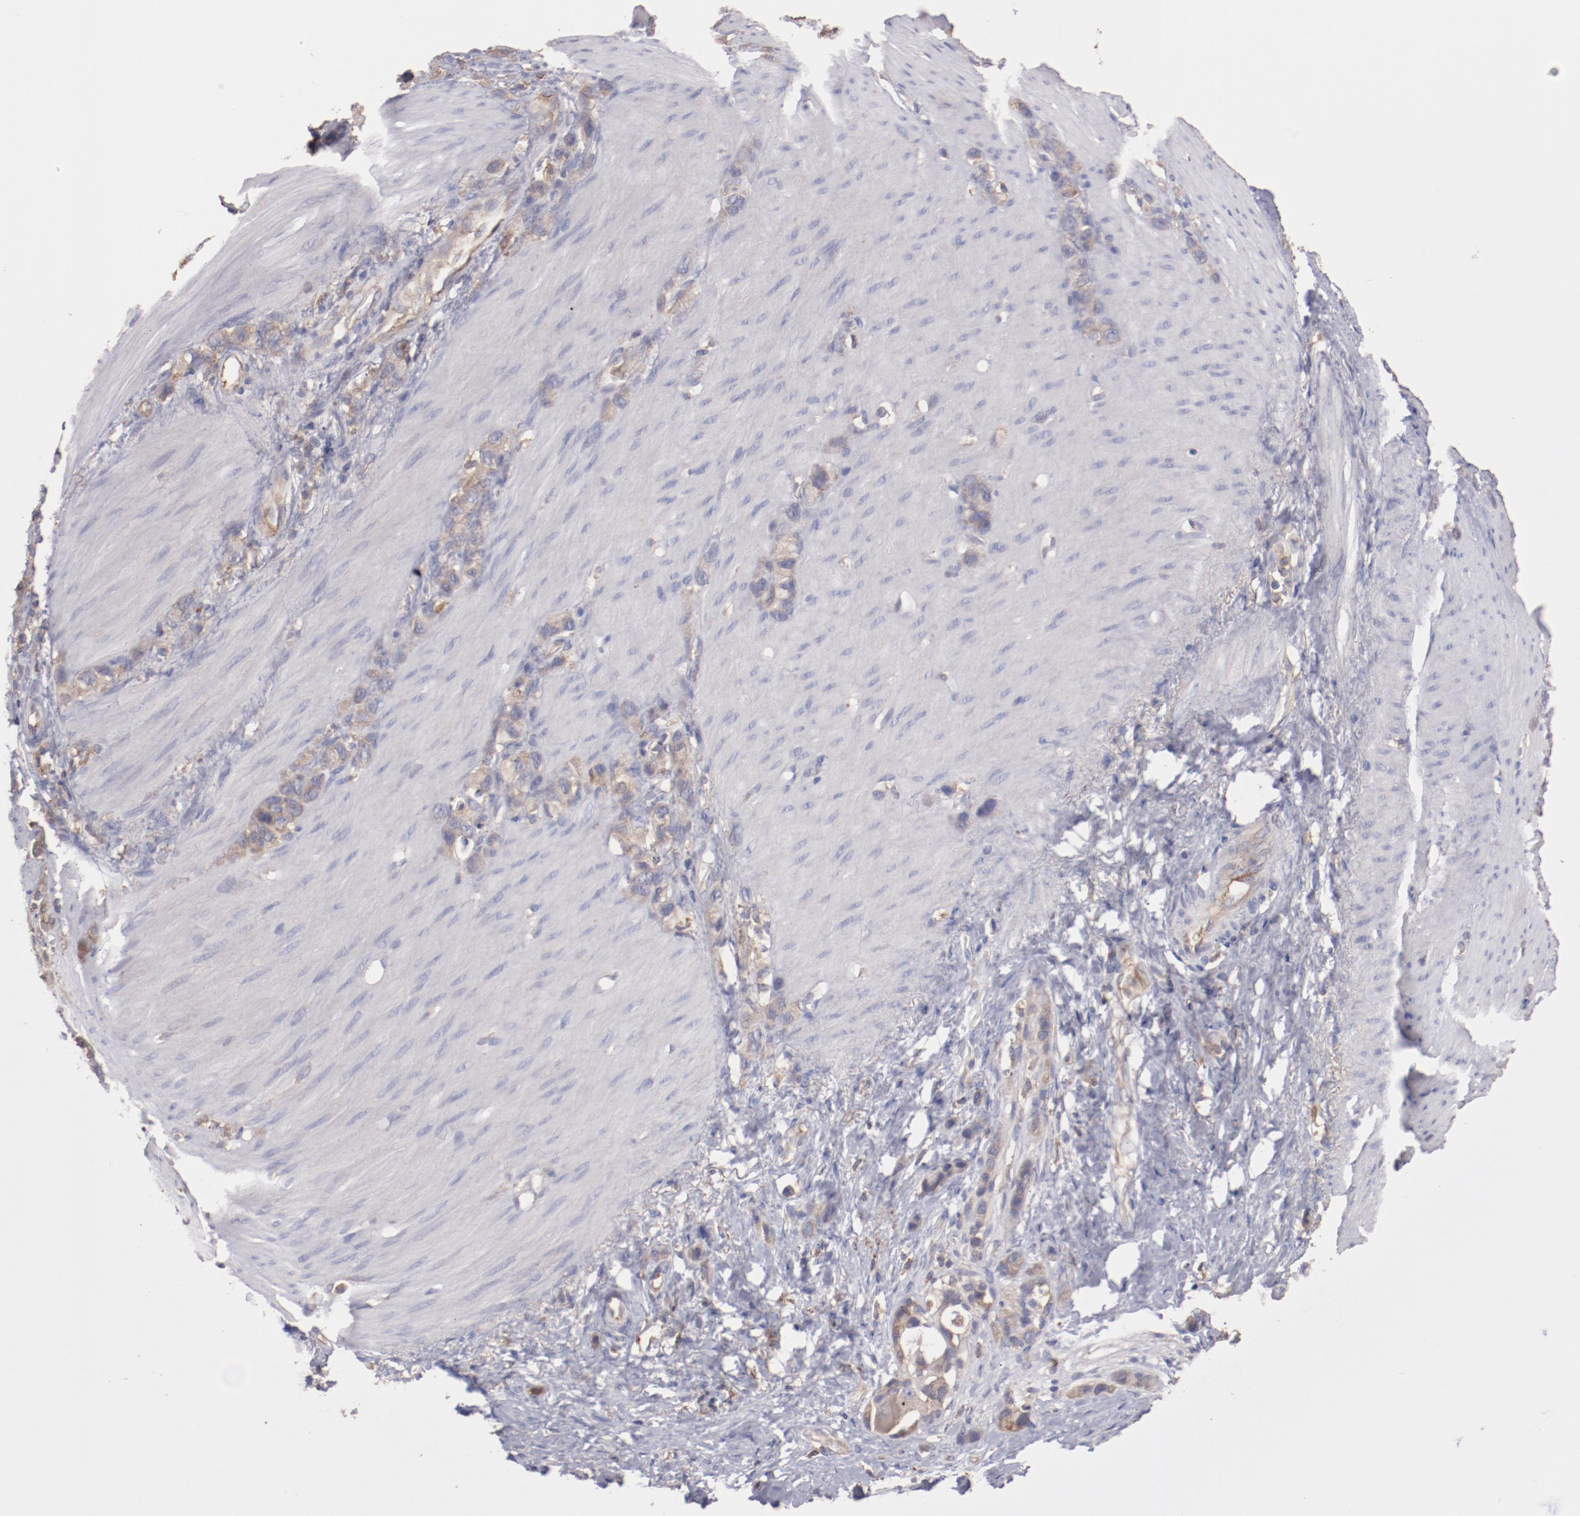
{"staining": {"intensity": "weak", "quantity": "25%-75%", "location": "cytoplasmic/membranous"}, "tissue": "stomach cancer", "cell_type": "Tumor cells", "image_type": "cancer", "snomed": [{"axis": "morphology", "description": "Normal tissue, NOS"}, {"axis": "morphology", "description": "Adenocarcinoma, NOS"}, {"axis": "morphology", "description": "Adenocarcinoma, High grade"}, {"axis": "topography", "description": "Stomach, upper"}, {"axis": "topography", "description": "Stomach"}], "caption": "Weak cytoplasmic/membranous protein expression is appreciated in about 25%-75% of tumor cells in stomach adenocarcinoma (high-grade).", "gene": "NFKBIE", "patient": {"sex": "female", "age": 65}}